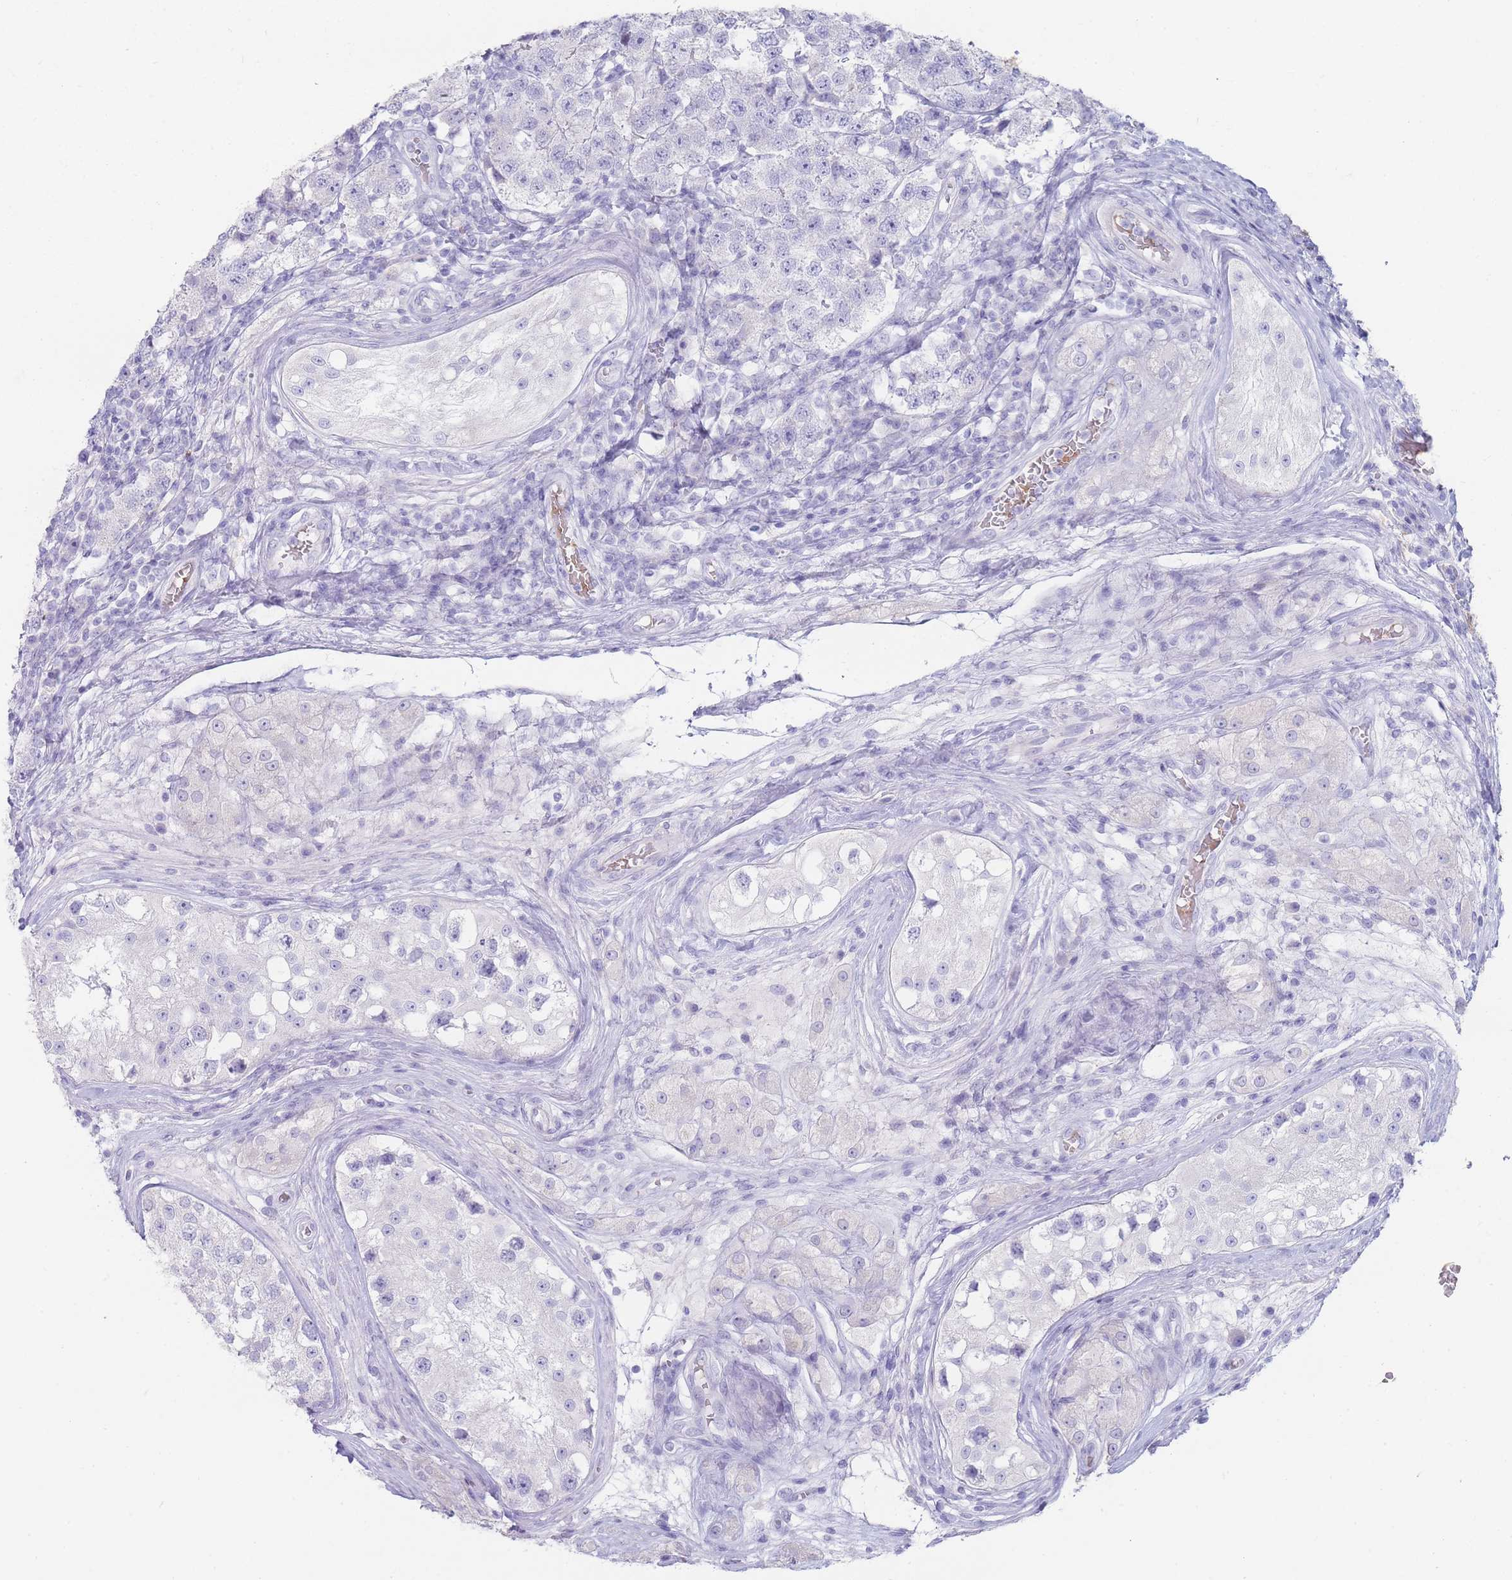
{"staining": {"intensity": "negative", "quantity": "none", "location": "none"}, "tissue": "testis cancer", "cell_type": "Tumor cells", "image_type": "cancer", "snomed": [{"axis": "morphology", "description": "Seminoma, NOS"}, {"axis": "topography", "description": "Testis"}], "caption": "There is no significant expression in tumor cells of seminoma (testis). The staining is performed using DAB brown chromogen with nuclei counter-stained in using hematoxylin.", "gene": "HBG2", "patient": {"sex": "male", "age": 34}}